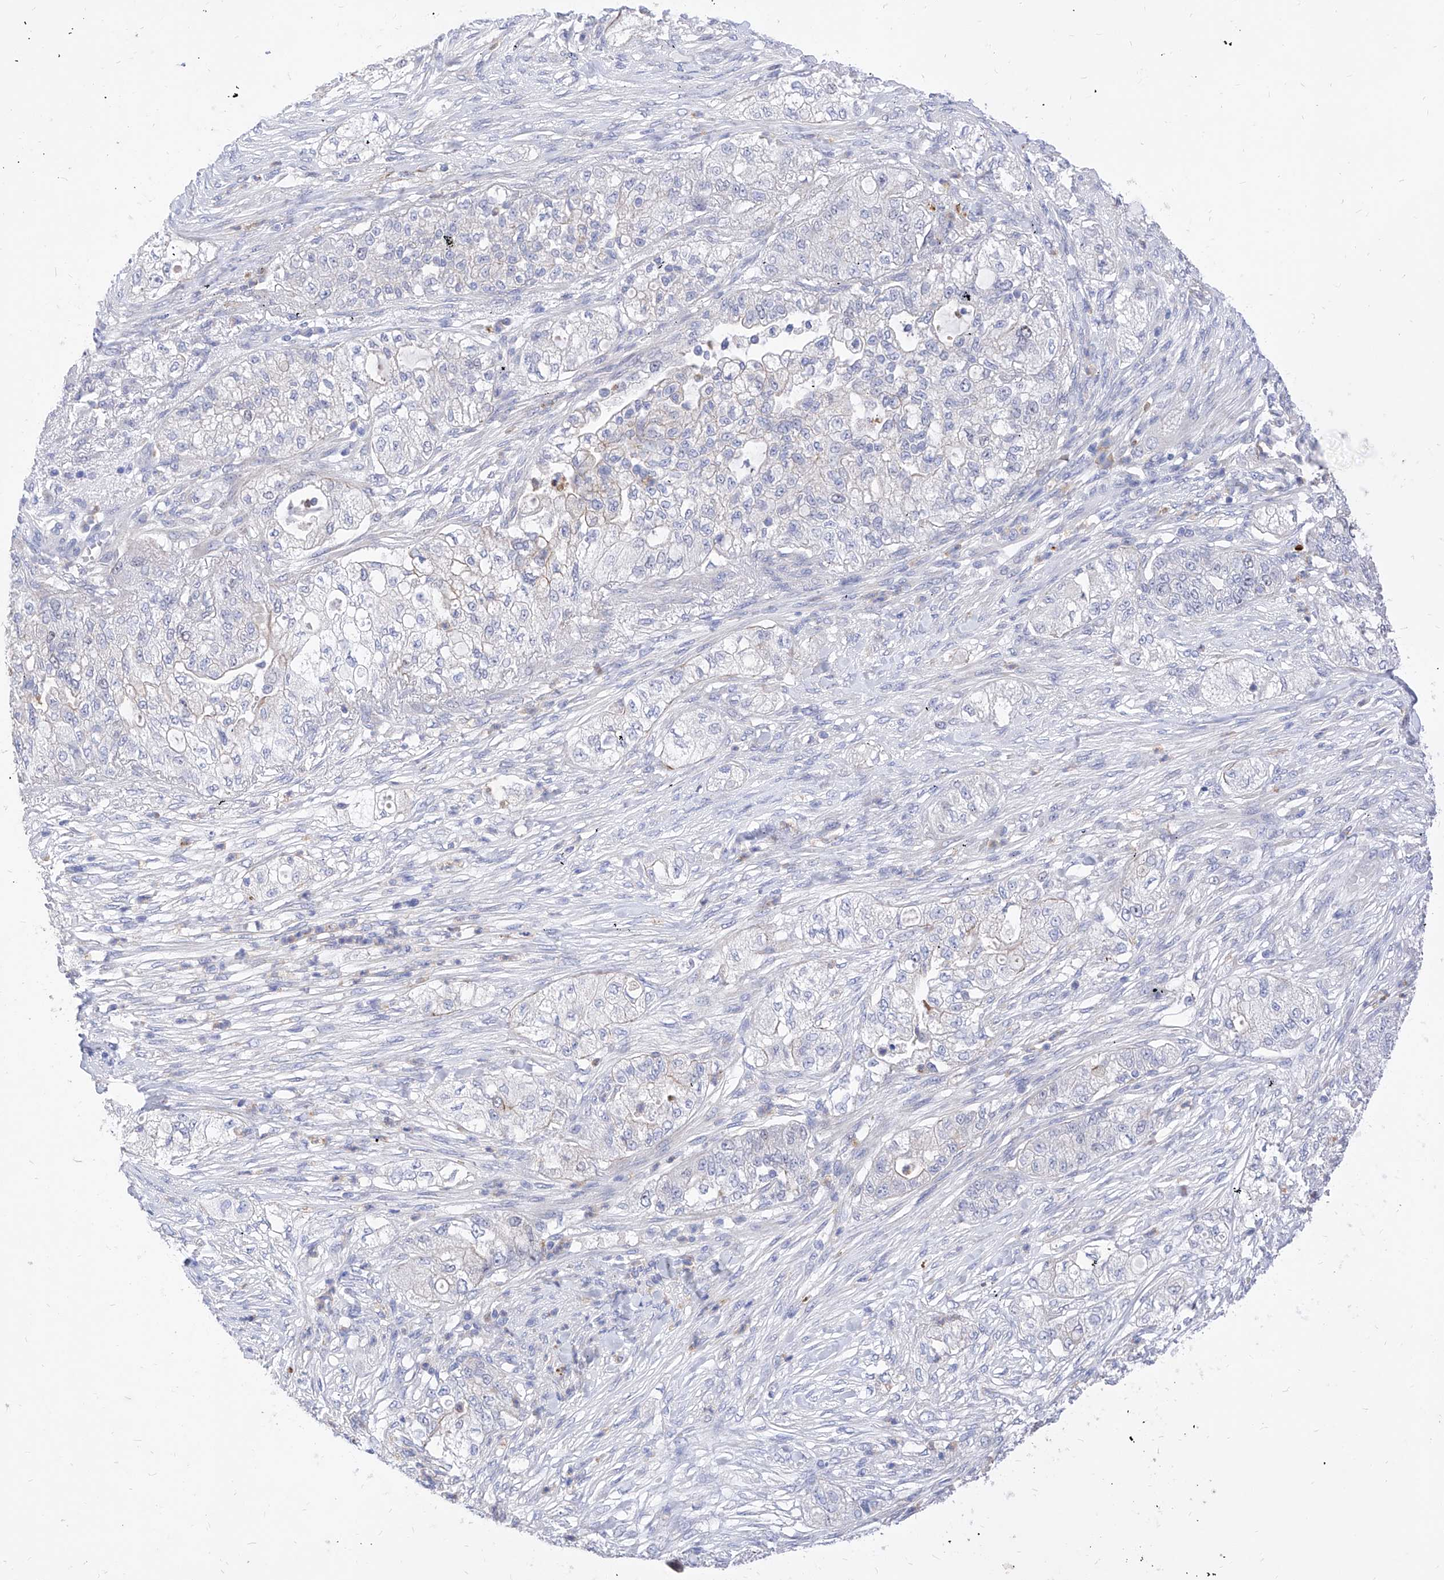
{"staining": {"intensity": "negative", "quantity": "none", "location": "none"}, "tissue": "pancreatic cancer", "cell_type": "Tumor cells", "image_type": "cancer", "snomed": [{"axis": "morphology", "description": "Adenocarcinoma, NOS"}, {"axis": "topography", "description": "Pancreas"}], "caption": "A histopathology image of human adenocarcinoma (pancreatic) is negative for staining in tumor cells.", "gene": "VAX1", "patient": {"sex": "female", "age": 78}}